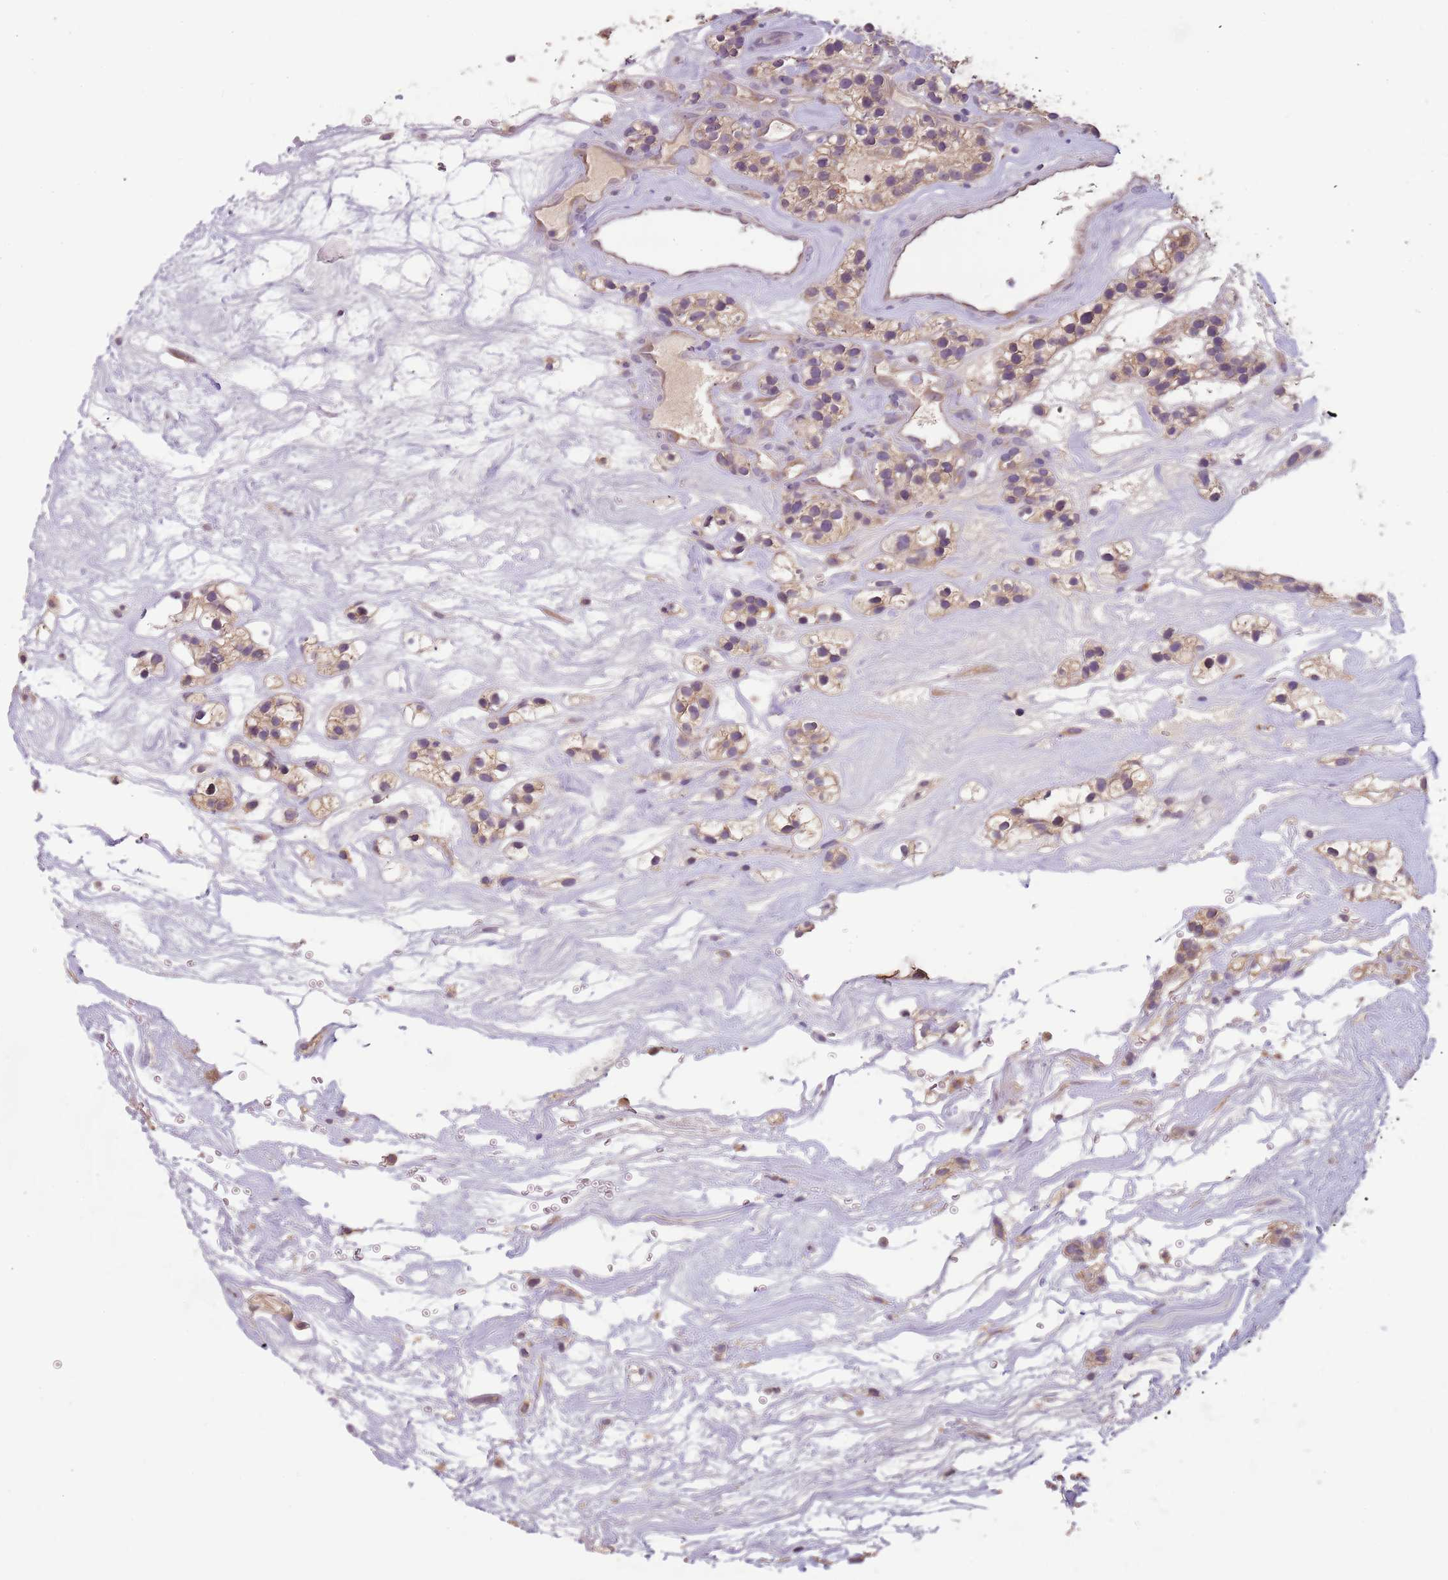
{"staining": {"intensity": "moderate", "quantity": ">75%", "location": "cytoplasmic/membranous"}, "tissue": "renal cancer", "cell_type": "Tumor cells", "image_type": "cancer", "snomed": [{"axis": "morphology", "description": "Adenocarcinoma, NOS"}, {"axis": "topography", "description": "Kidney"}], "caption": "DAB immunohistochemical staining of human renal cancer displays moderate cytoplasmic/membranous protein staining in approximately >75% of tumor cells.", "gene": "FECH", "patient": {"sex": "female", "age": 57}}